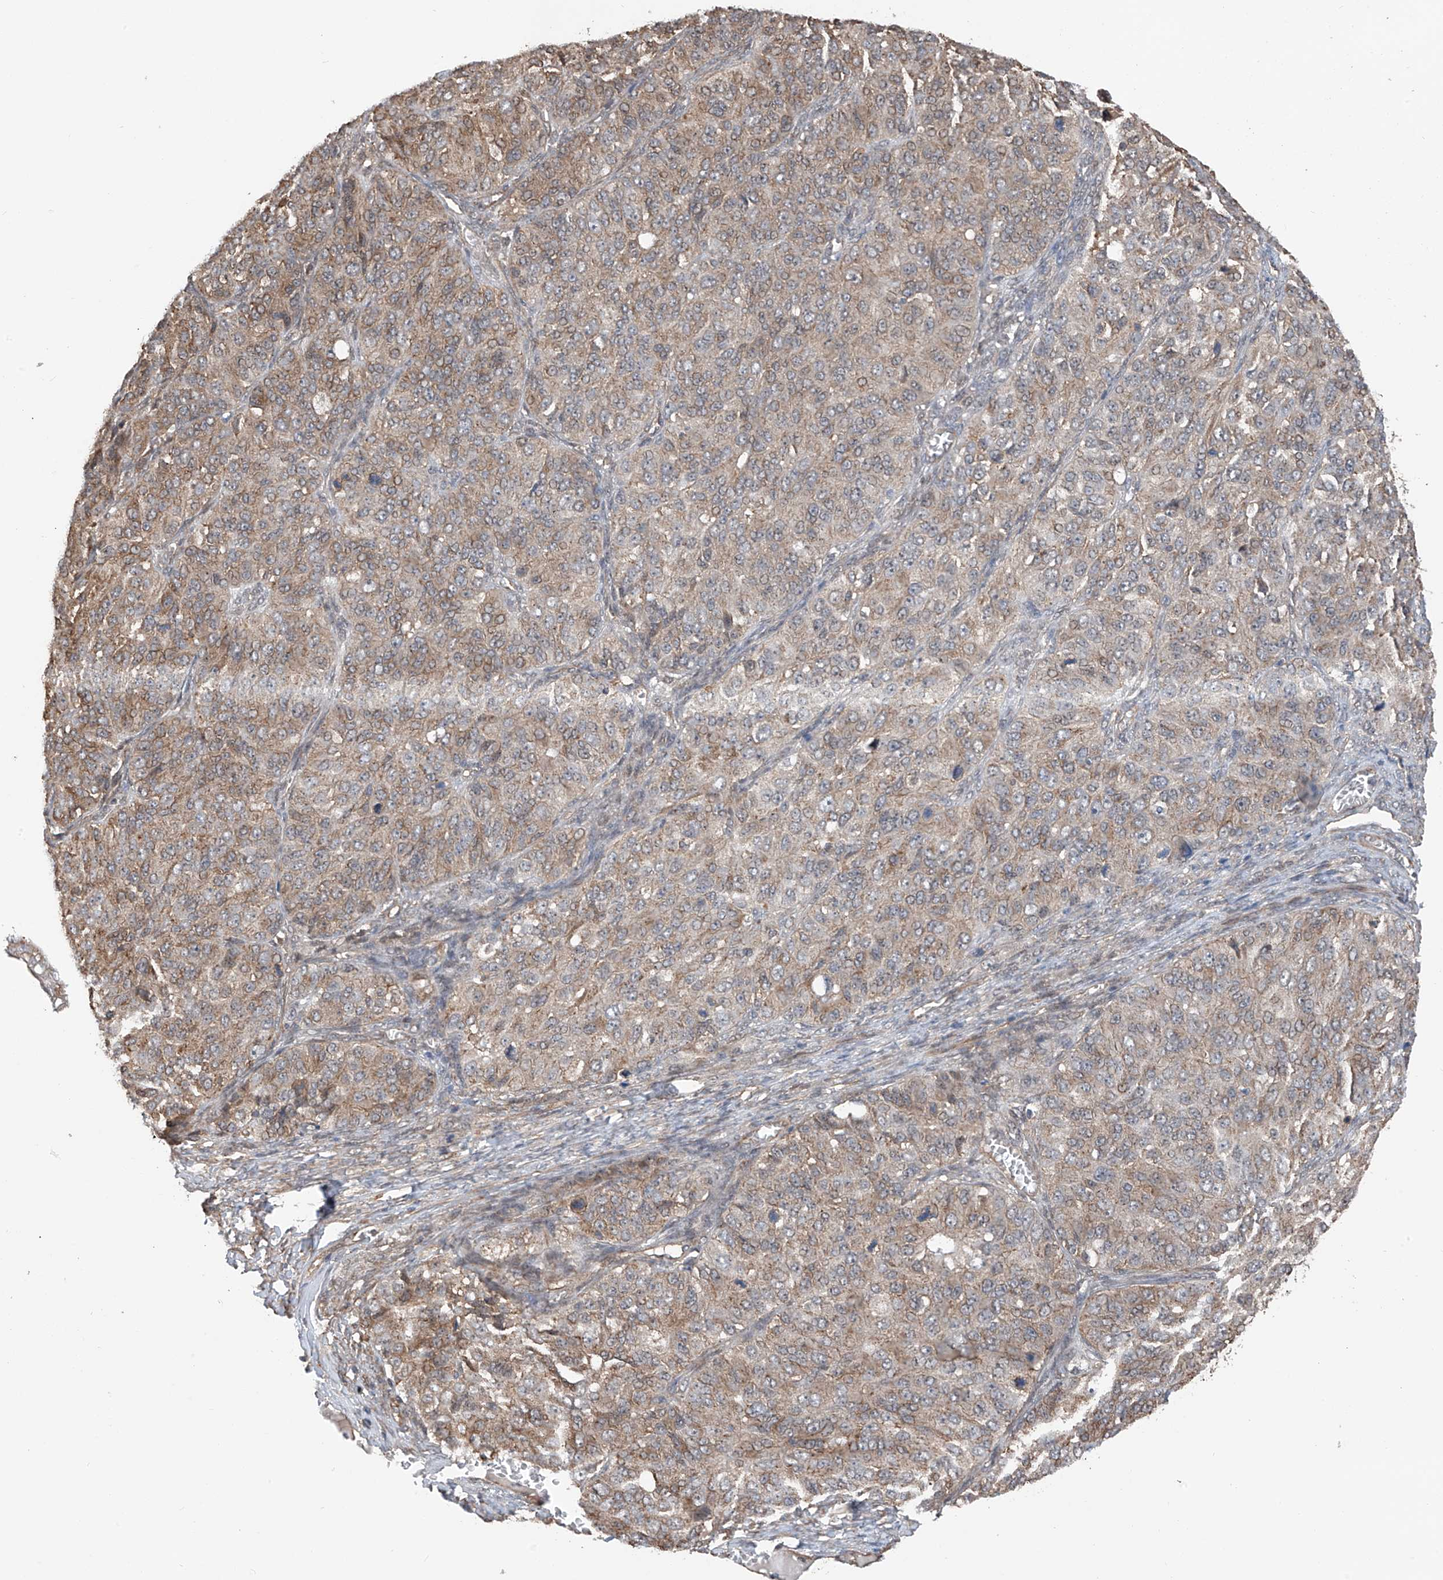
{"staining": {"intensity": "weak", "quantity": ">75%", "location": "cytoplasmic/membranous"}, "tissue": "ovarian cancer", "cell_type": "Tumor cells", "image_type": "cancer", "snomed": [{"axis": "morphology", "description": "Carcinoma, endometroid"}, {"axis": "topography", "description": "Ovary"}], "caption": "A low amount of weak cytoplasmic/membranous expression is seen in approximately >75% of tumor cells in ovarian cancer tissue.", "gene": "ZNF189", "patient": {"sex": "female", "age": 51}}